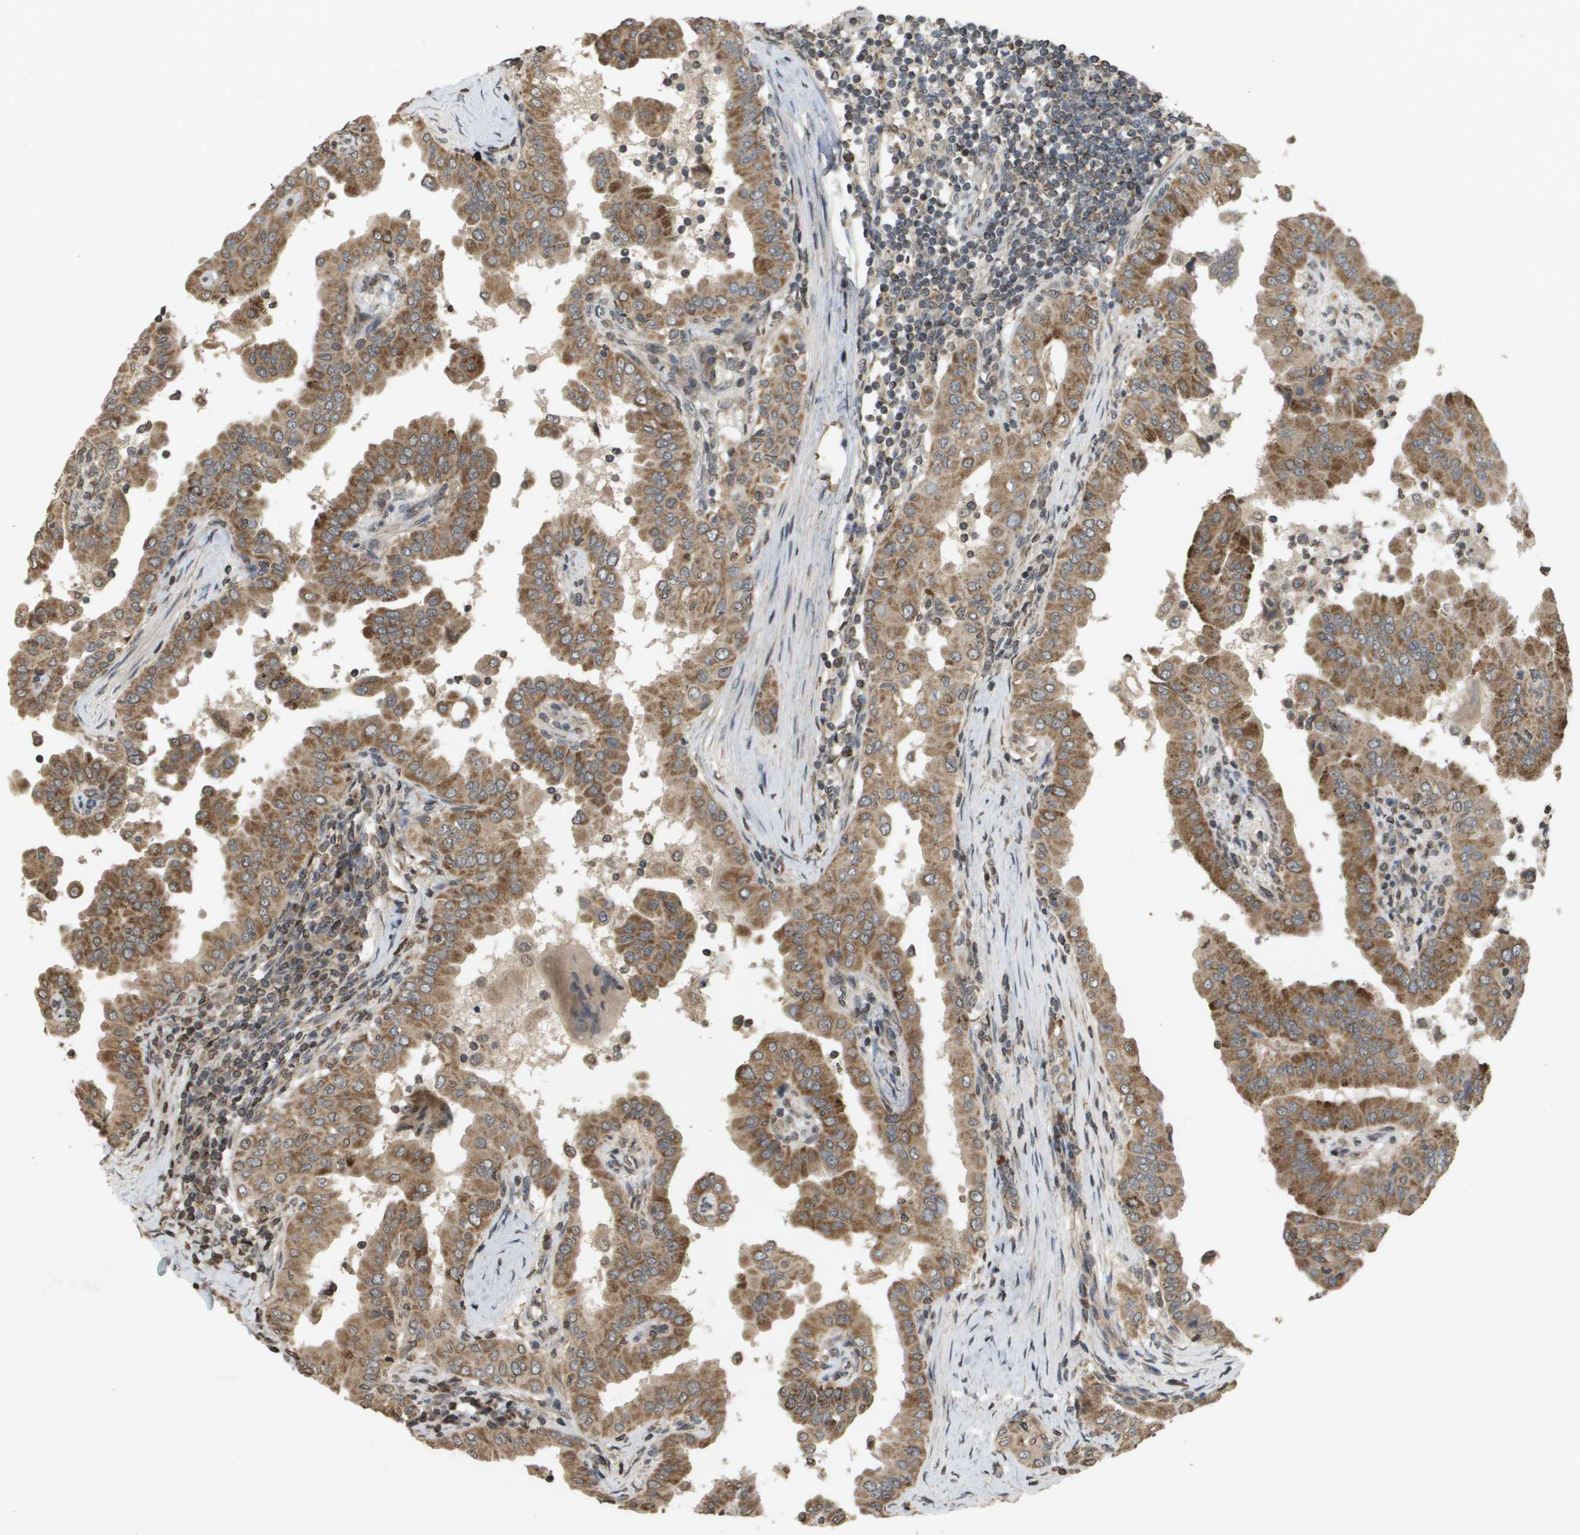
{"staining": {"intensity": "moderate", "quantity": ">75%", "location": "cytoplasmic/membranous"}, "tissue": "thyroid cancer", "cell_type": "Tumor cells", "image_type": "cancer", "snomed": [{"axis": "morphology", "description": "Papillary adenocarcinoma, NOS"}, {"axis": "topography", "description": "Thyroid gland"}], "caption": "Immunohistochemistry (IHC) (DAB) staining of papillary adenocarcinoma (thyroid) exhibits moderate cytoplasmic/membranous protein positivity in about >75% of tumor cells.", "gene": "RAB21", "patient": {"sex": "male", "age": 33}}